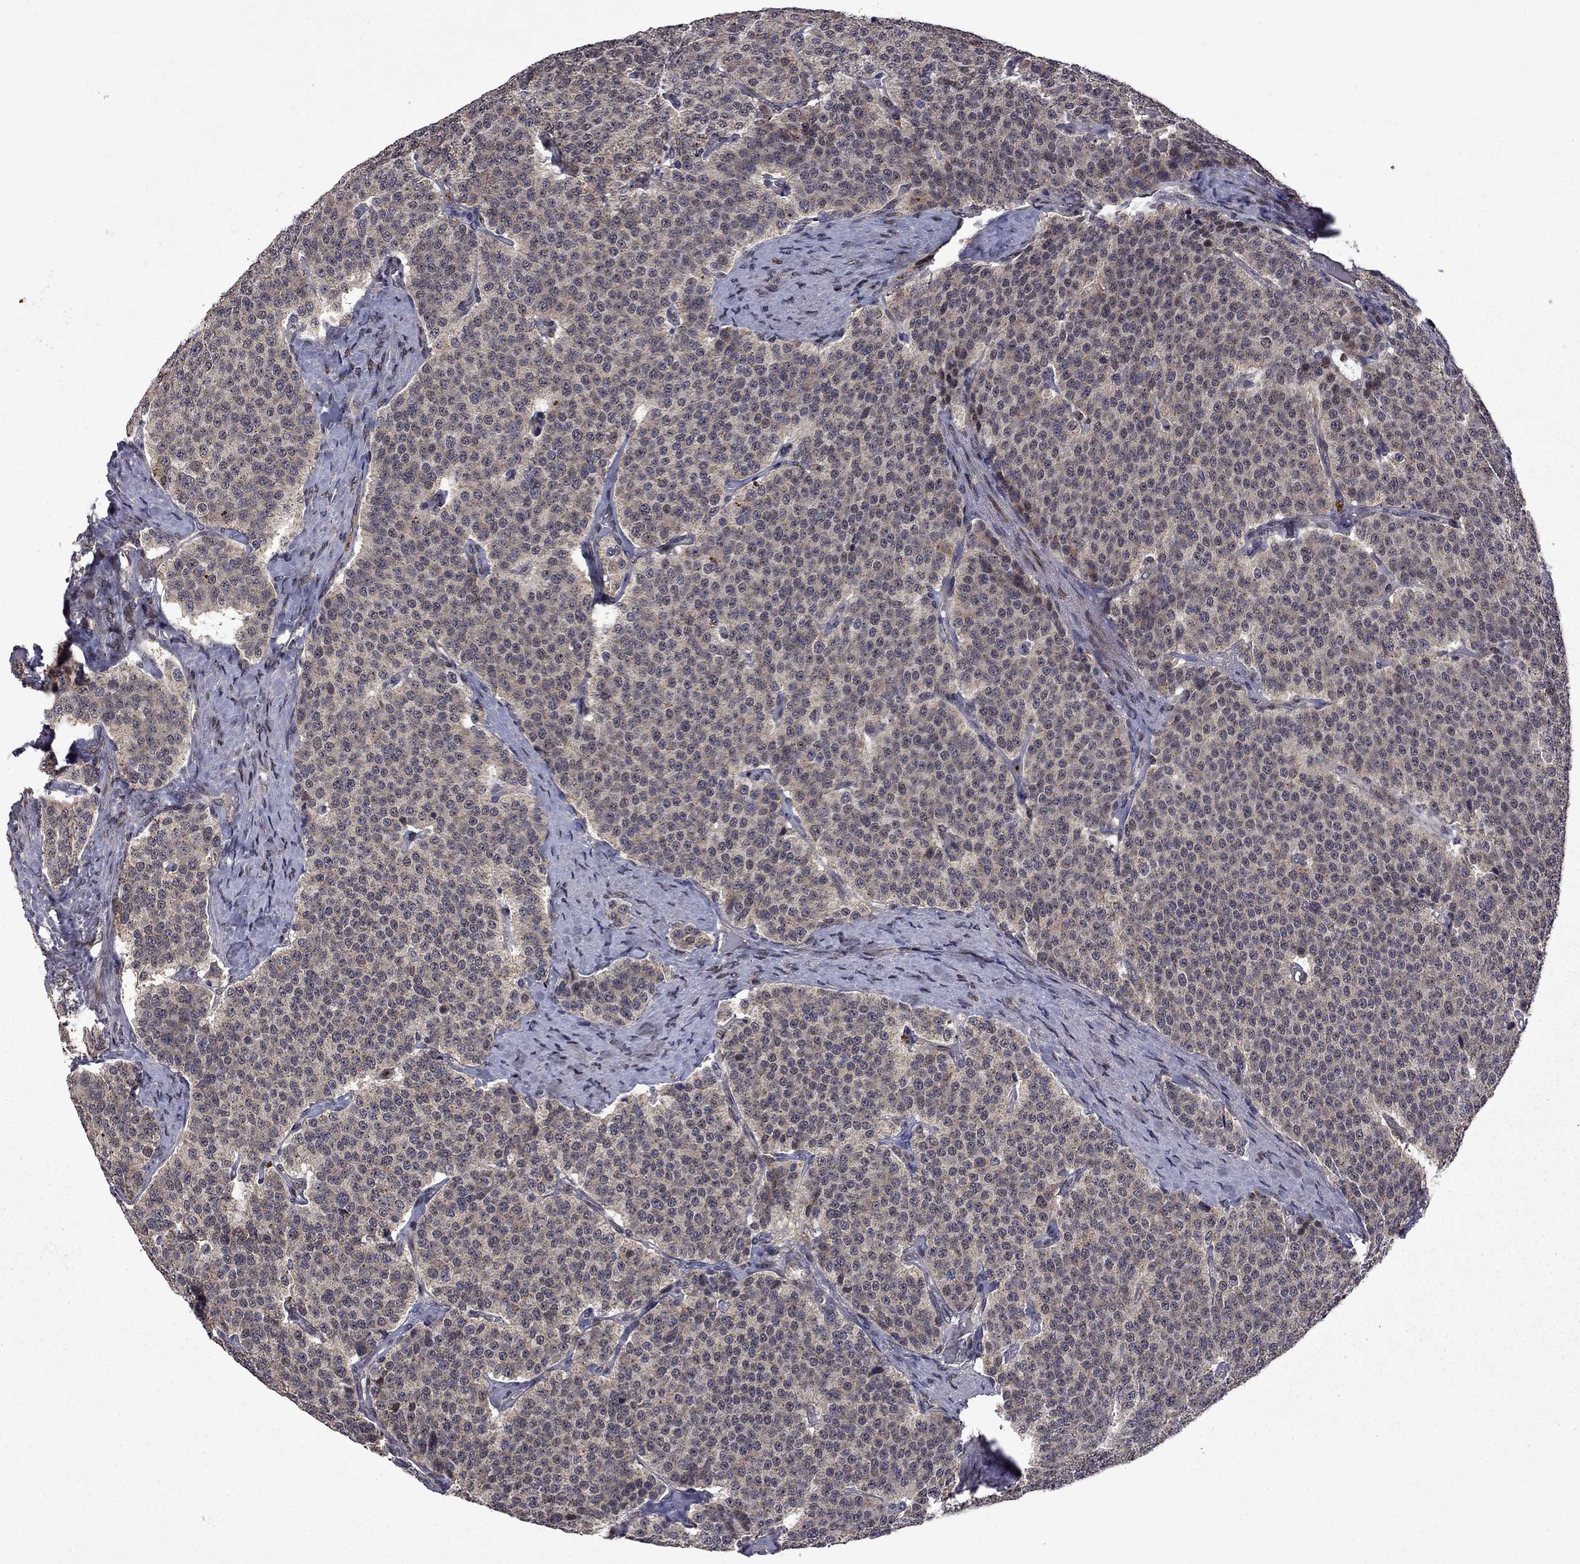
{"staining": {"intensity": "weak", "quantity": ">75%", "location": "cytoplasmic/membranous"}, "tissue": "carcinoid", "cell_type": "Tumor cells", "image_type": "cancer", "snomed": [{"axis": "morphology", "description": "Carcinoid, malignant, NOS"}, {"axis": "topography", "description": "Small intestine"}], "caption": "Immunohistochemistry photomicrograph of human carcinoid (malignant) stained for a protein (brown), which exhibits low levels of weak cytoplasmic/membranous expression in about >75% of tumor cells.", "gene": "IPP", "patient": {"sex": "female", "age": 58}}